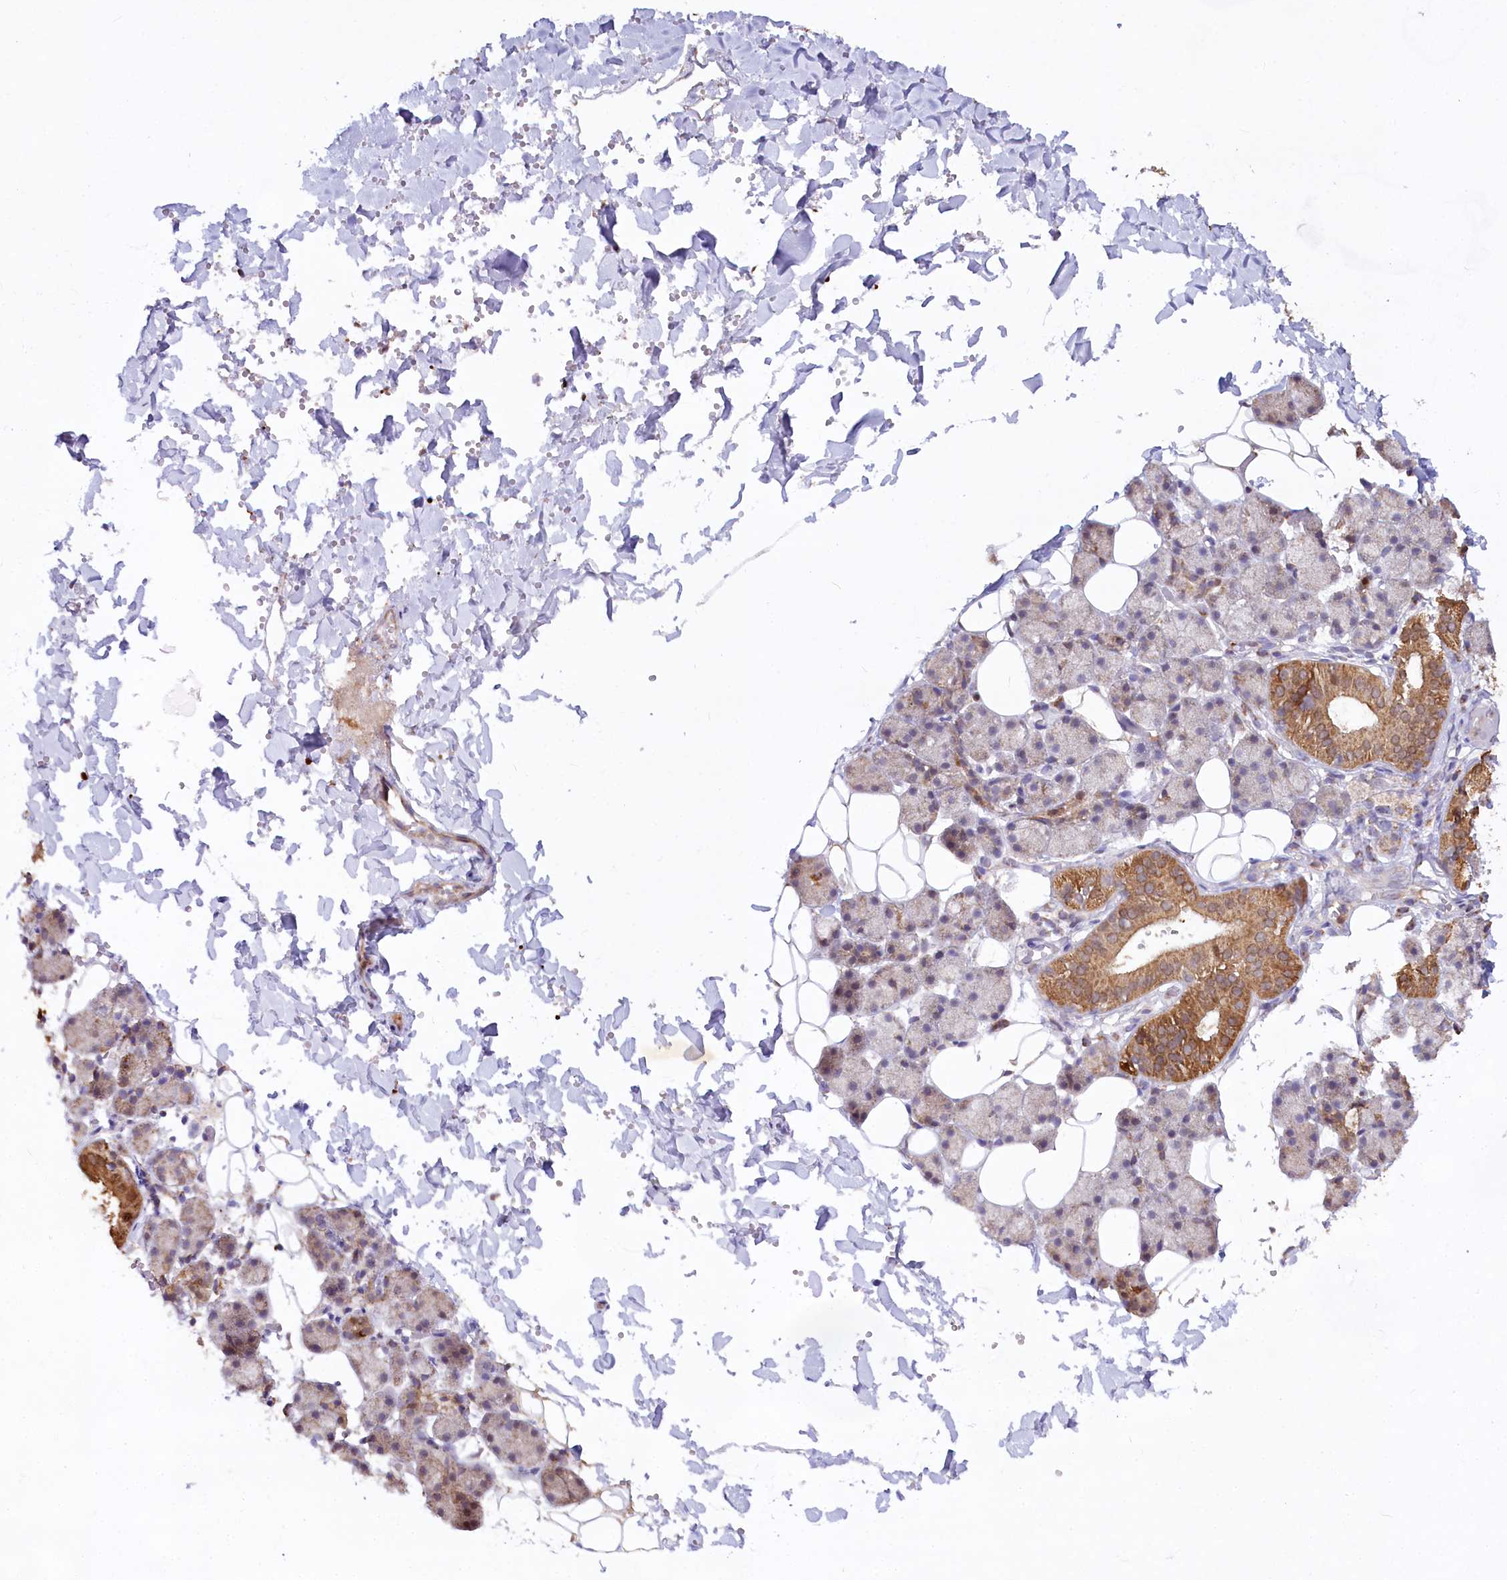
{"staining": {"intensity": "moderate", "quantity": "25%-75%", "location": "cytoplasmic/membranous"}, "tissue": "salivary gland", "cell_type": "Glandular cells", "image_type": "normal", "snomed": [{"axis": "morphology", "description": "Normal tissue, NOS"}, {"axis": "topography", "description": "Salivary gland"}], "caption": "Immunohistochemical staining of unremarkable human salivary gland shows moderate cytoplasmic/membranous protein expression in approximately 25%-75% of glandular cells.", "gene": "TASOR2", "patient": {"sex": "female", "age": 33}}